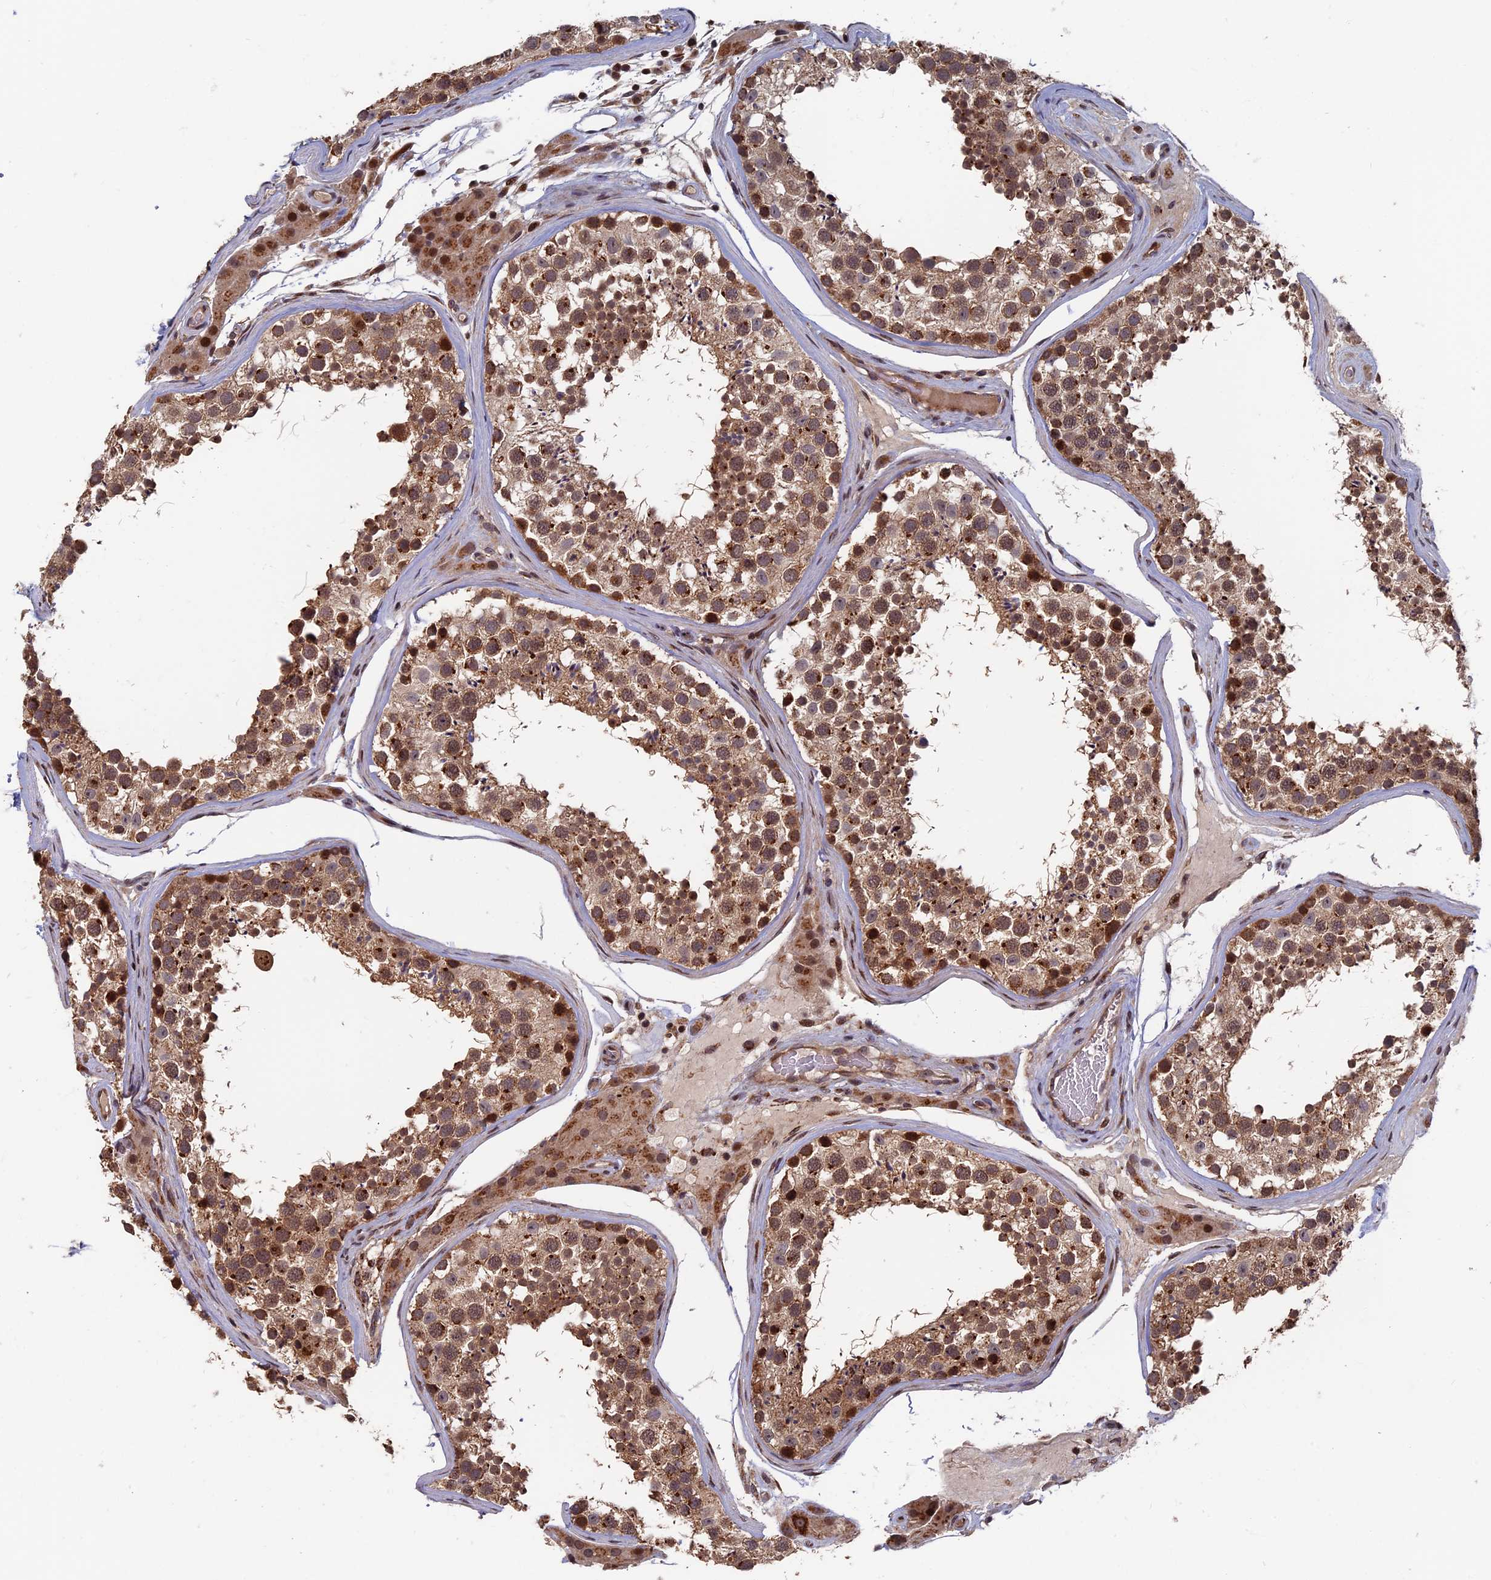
{"staining": {"intensity": "strong", "quantity": ">75%", "location": "cytoplasmic/membranous,nuclear"}, "tissue": "testis", "cell_type": "Cells in seminiferous ducts", "image_type": "normal", "snomed": [{"axis": "morphology", "description": "Normal tissue, NOS"}, {"axis": "topography", "description": "Testis"}], "caption": "Brown immunohistochemical staining in normal testis demonstrates strong cytoplasmic/membranous,nuclear staining in about >75% of cells in seminiferous ducts.", "gene": "RASGRF1", "patient": {"sex": "male", "age": 46}}